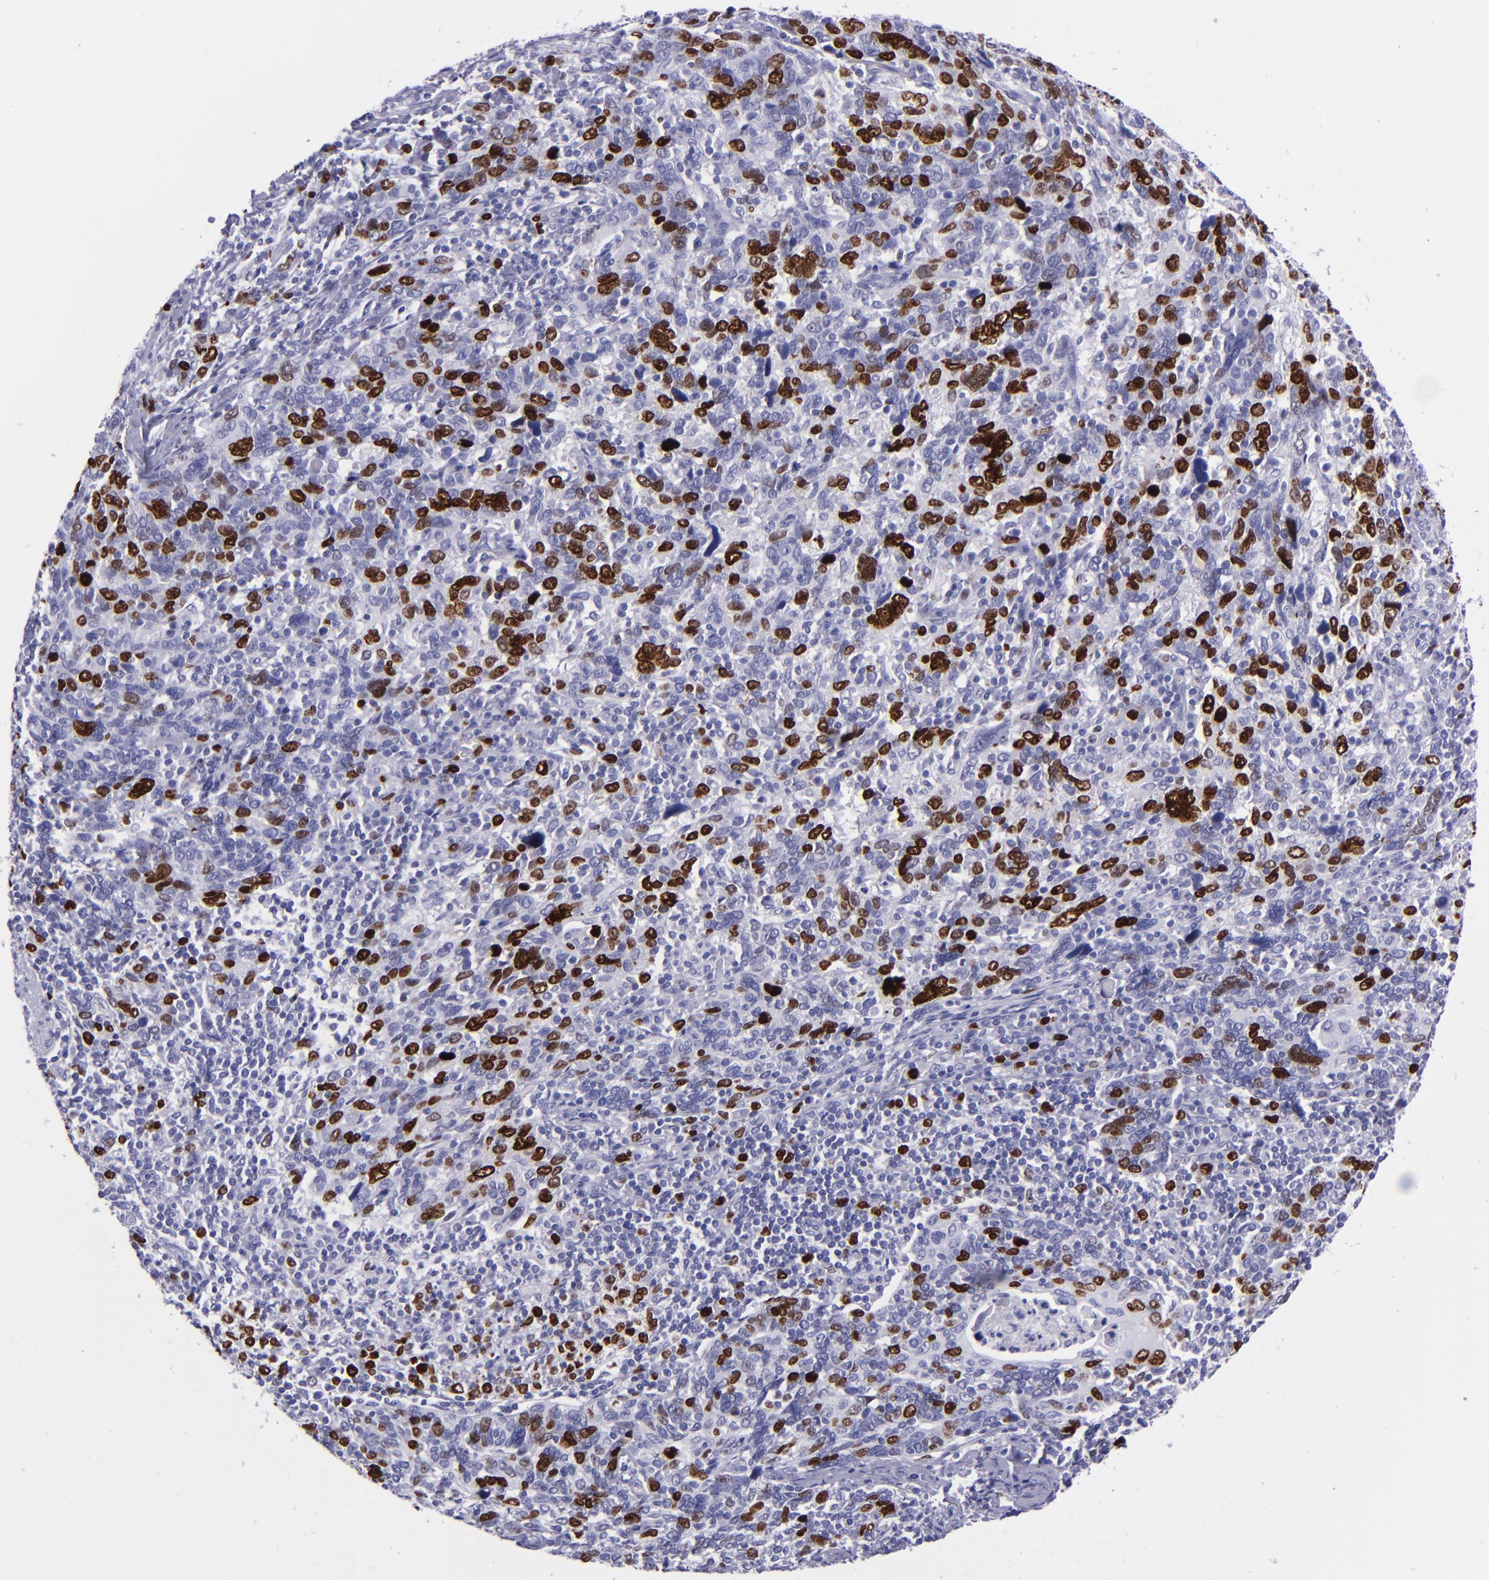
{"staining": {"intensity": "strong", "quantity": "25%-75%", "location": "nuclear"}, "tissue": "cervical cancer", "cell_type": "Tumor cells", "image_type": "cancer", "snomed": [{"axis": "morphology", "description": "Squamous cell carcinoma, NOS"}, {"axis": "topography", "description": "Cervix"}], "caption": "This is a histology image of immunohistochemistry (IHC) staining of cervical cancer, which shows strong staining in the nuclear of tumor cells.", "gene": "TOP2A", "patient": {"sex": "female", "age": 41}}